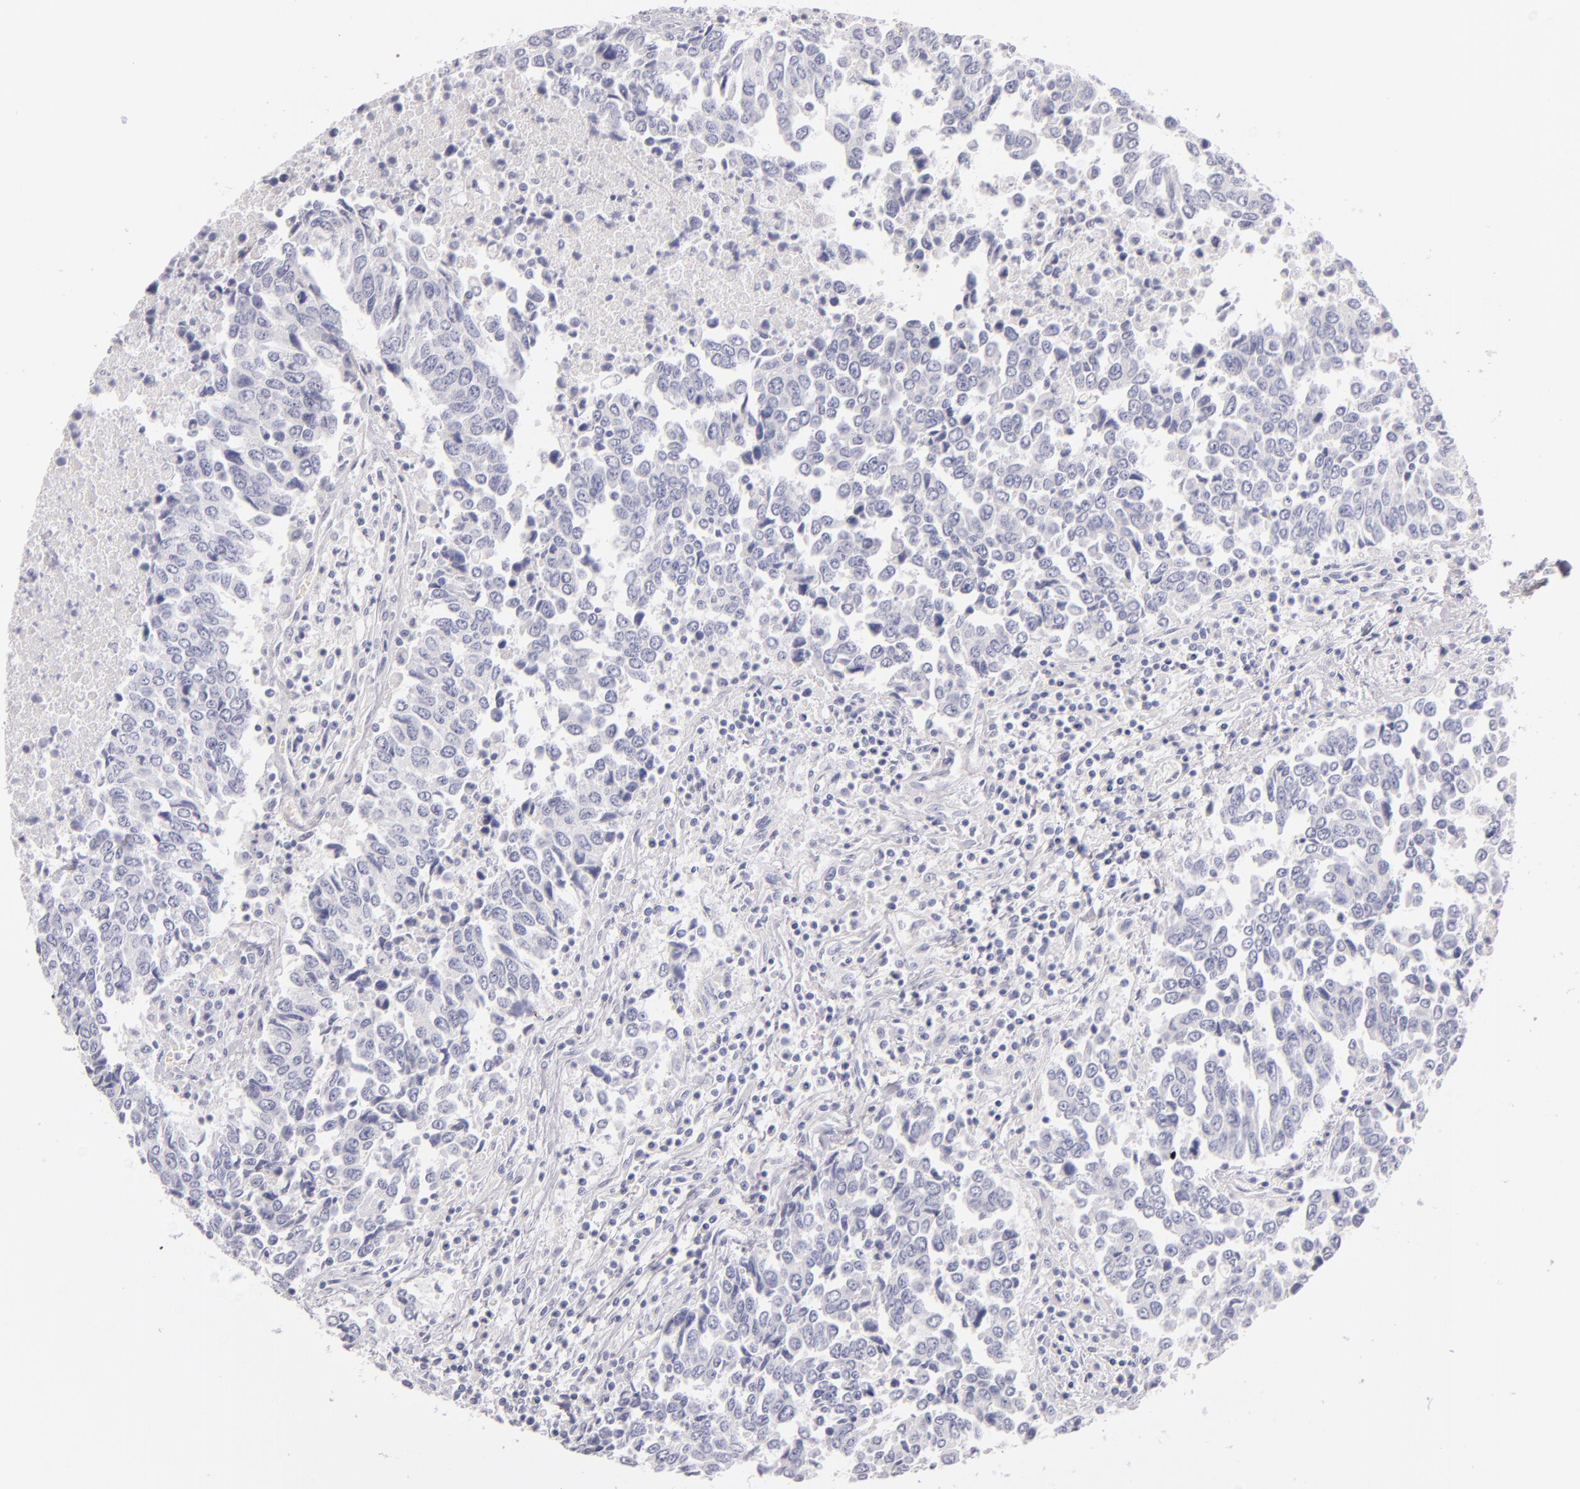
{"staining": {"intensity": "negative", "quantity": "none", "location": "none"}, "tissue": "urothelial cancer", "cell_type": "Tumor cells", "image_type": "cancer", "snomed": [{"axis": "morphology", "description": "Urothelial carcinoma, High grade"}, {"axis": "topography", "description": "Urinary bladder"}], "caption": "The histopathology image exhibits no staining of tumor cells in urothelial cancer.", "gene": "FABP1", "patient": {"sex": "male", "age": 86}}